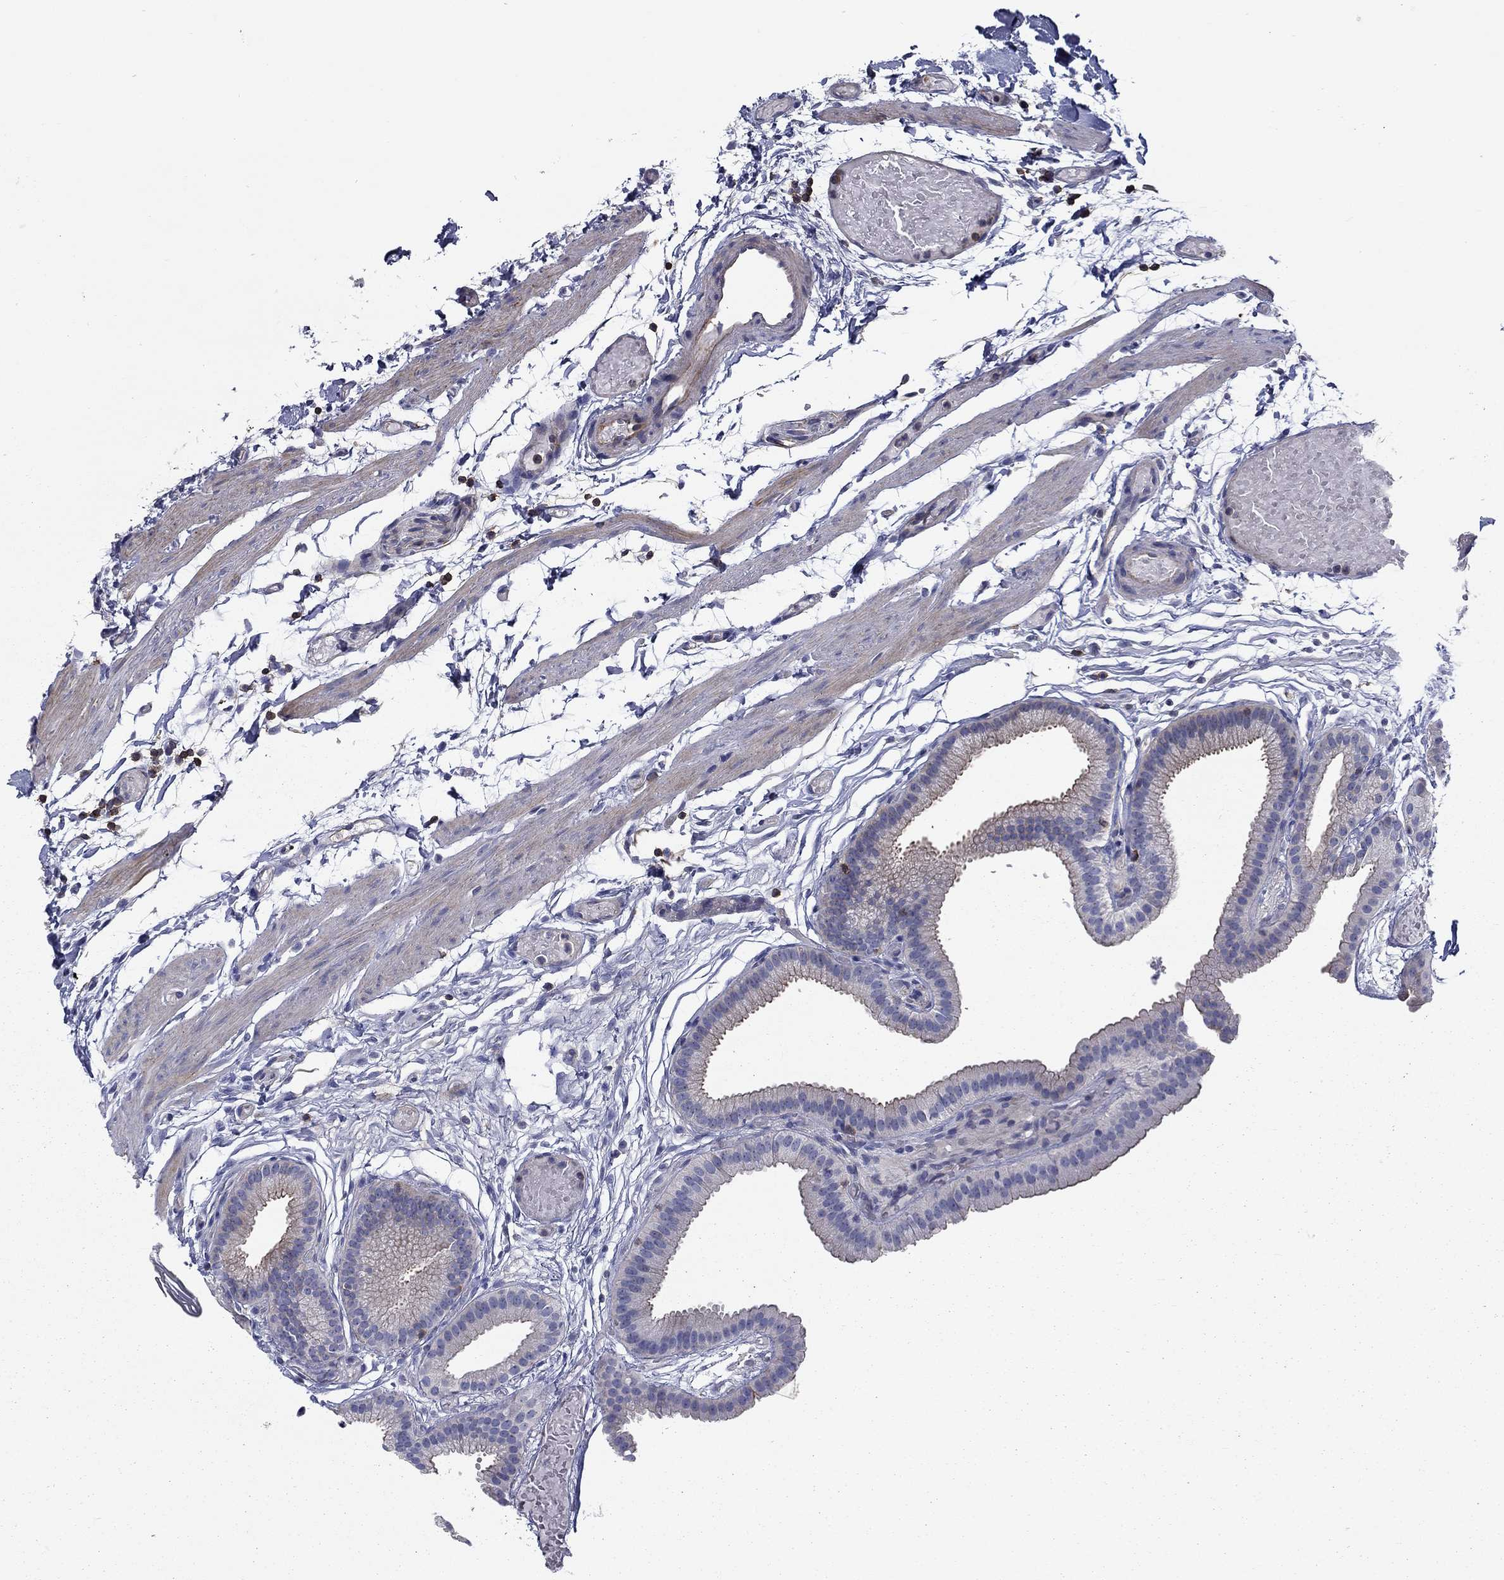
{"staining": {"intensity": "strong", "quantity": "<25%", "location": "cytoplasmic/membranous"}, "tissue": "gallbladder", "cell_type": "Glandular cells", "image_type": "normal", "snomed": [{"axis": "morphology", "description": "Normal tissue, NOS"}, {"axis": "topography", "description": "Gallbladder"}], "caption": "Immunohistochemical staining of benign gallbladder reveals medium levels of strong cytoplasmic/membranous positivity in about <25% of glandular cells.", "gene": "SIT1", "patient": {"sex": "female", "age": 45}}